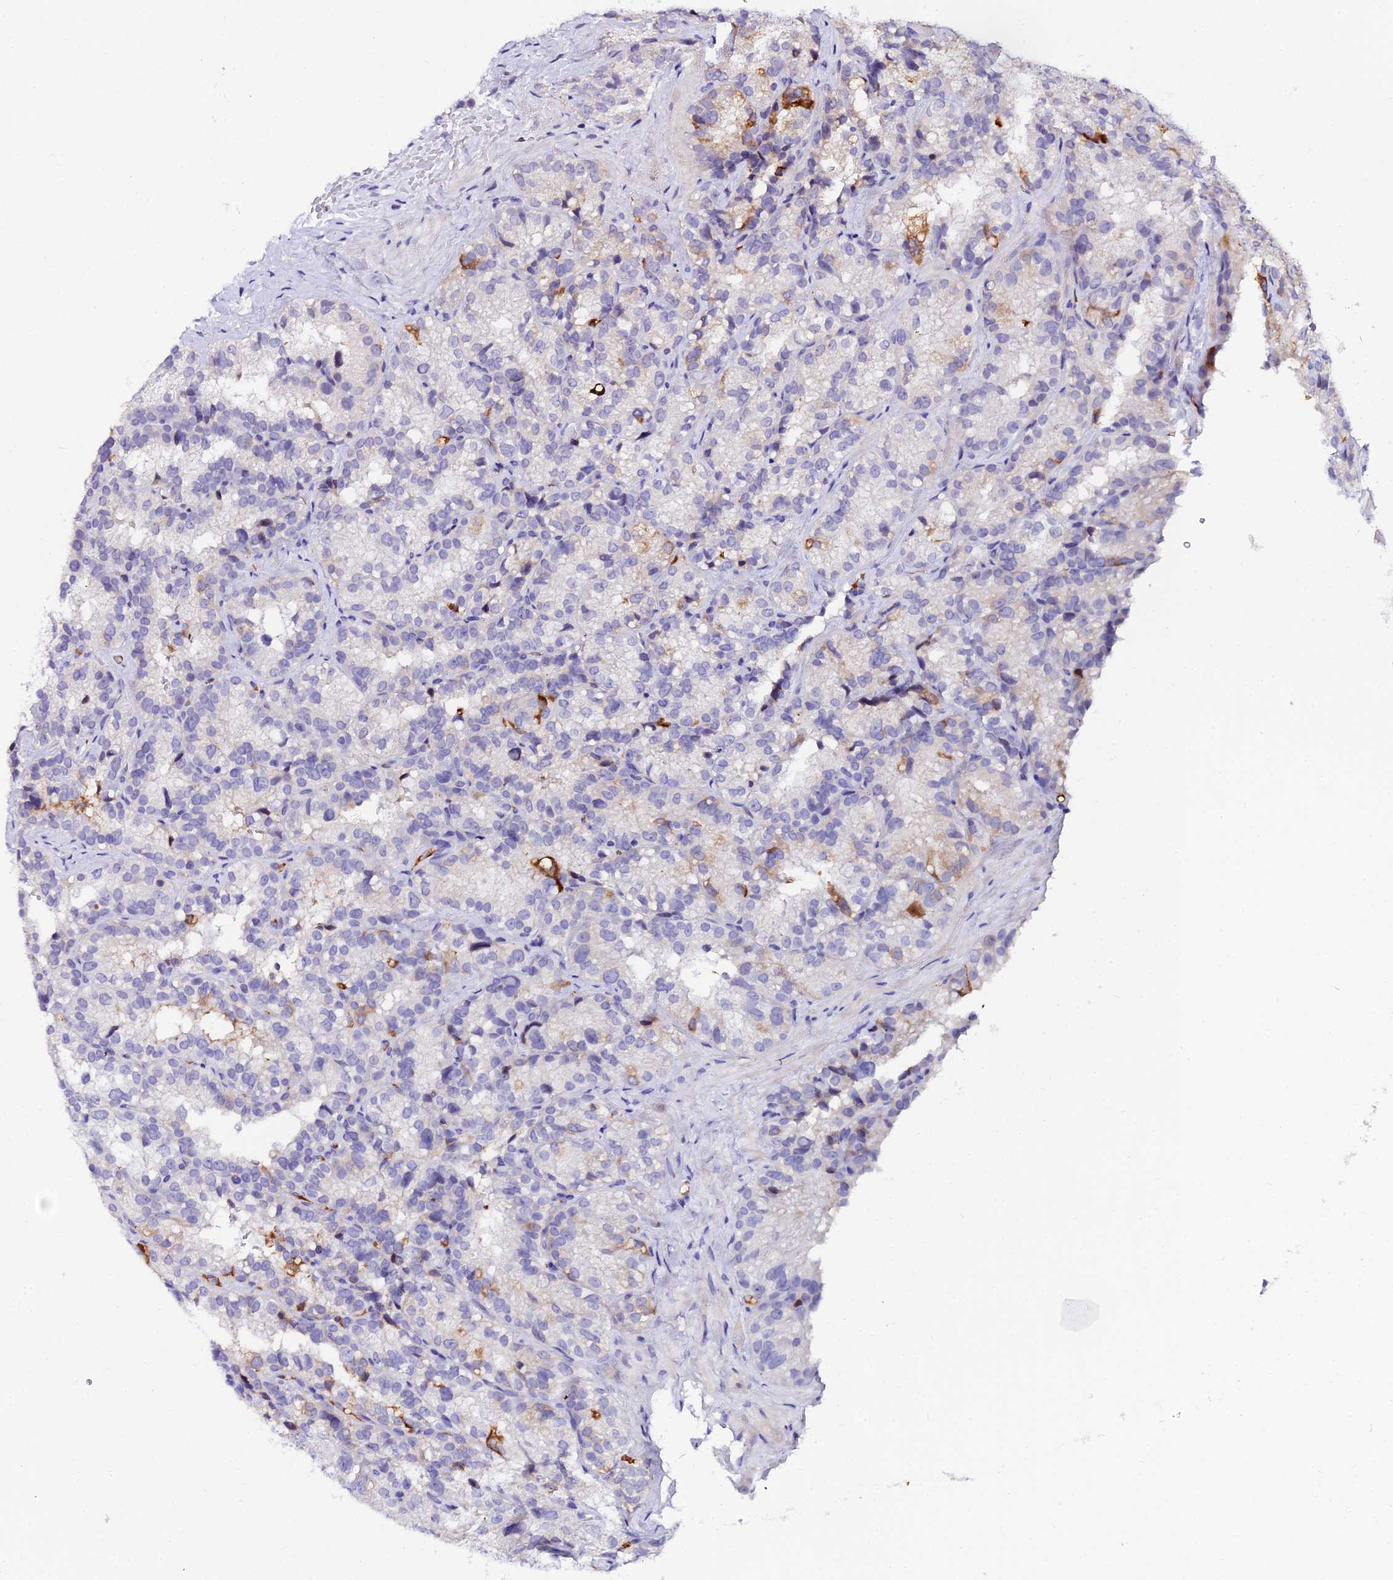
{"staining": {"intensity": "weak", "quantity": "<25%", "location": "cytoplasmic/membranous"}, "tissue": "seminal vesicle", "cell_type": "Glandular cells", "image_type": "normal", "snomed": [{"axis": "morphology", "description": "Normal tissue, NOS"}, {"axis": "topography", "description": "Seminal veicle"}], "caption": "DAB immunohistochemical staining of benign seminal vesicle exhibits no significant expression in glandular cells. The staining was performed using DAB (3,3'-diaminobenzidine) to visualize the protein expression in brown, while the nuclei were stained in blue with hematoxylin (Magnification: 20x).", "gene": "DEFB132", "patient": {"sex": "male", "age": 58}}